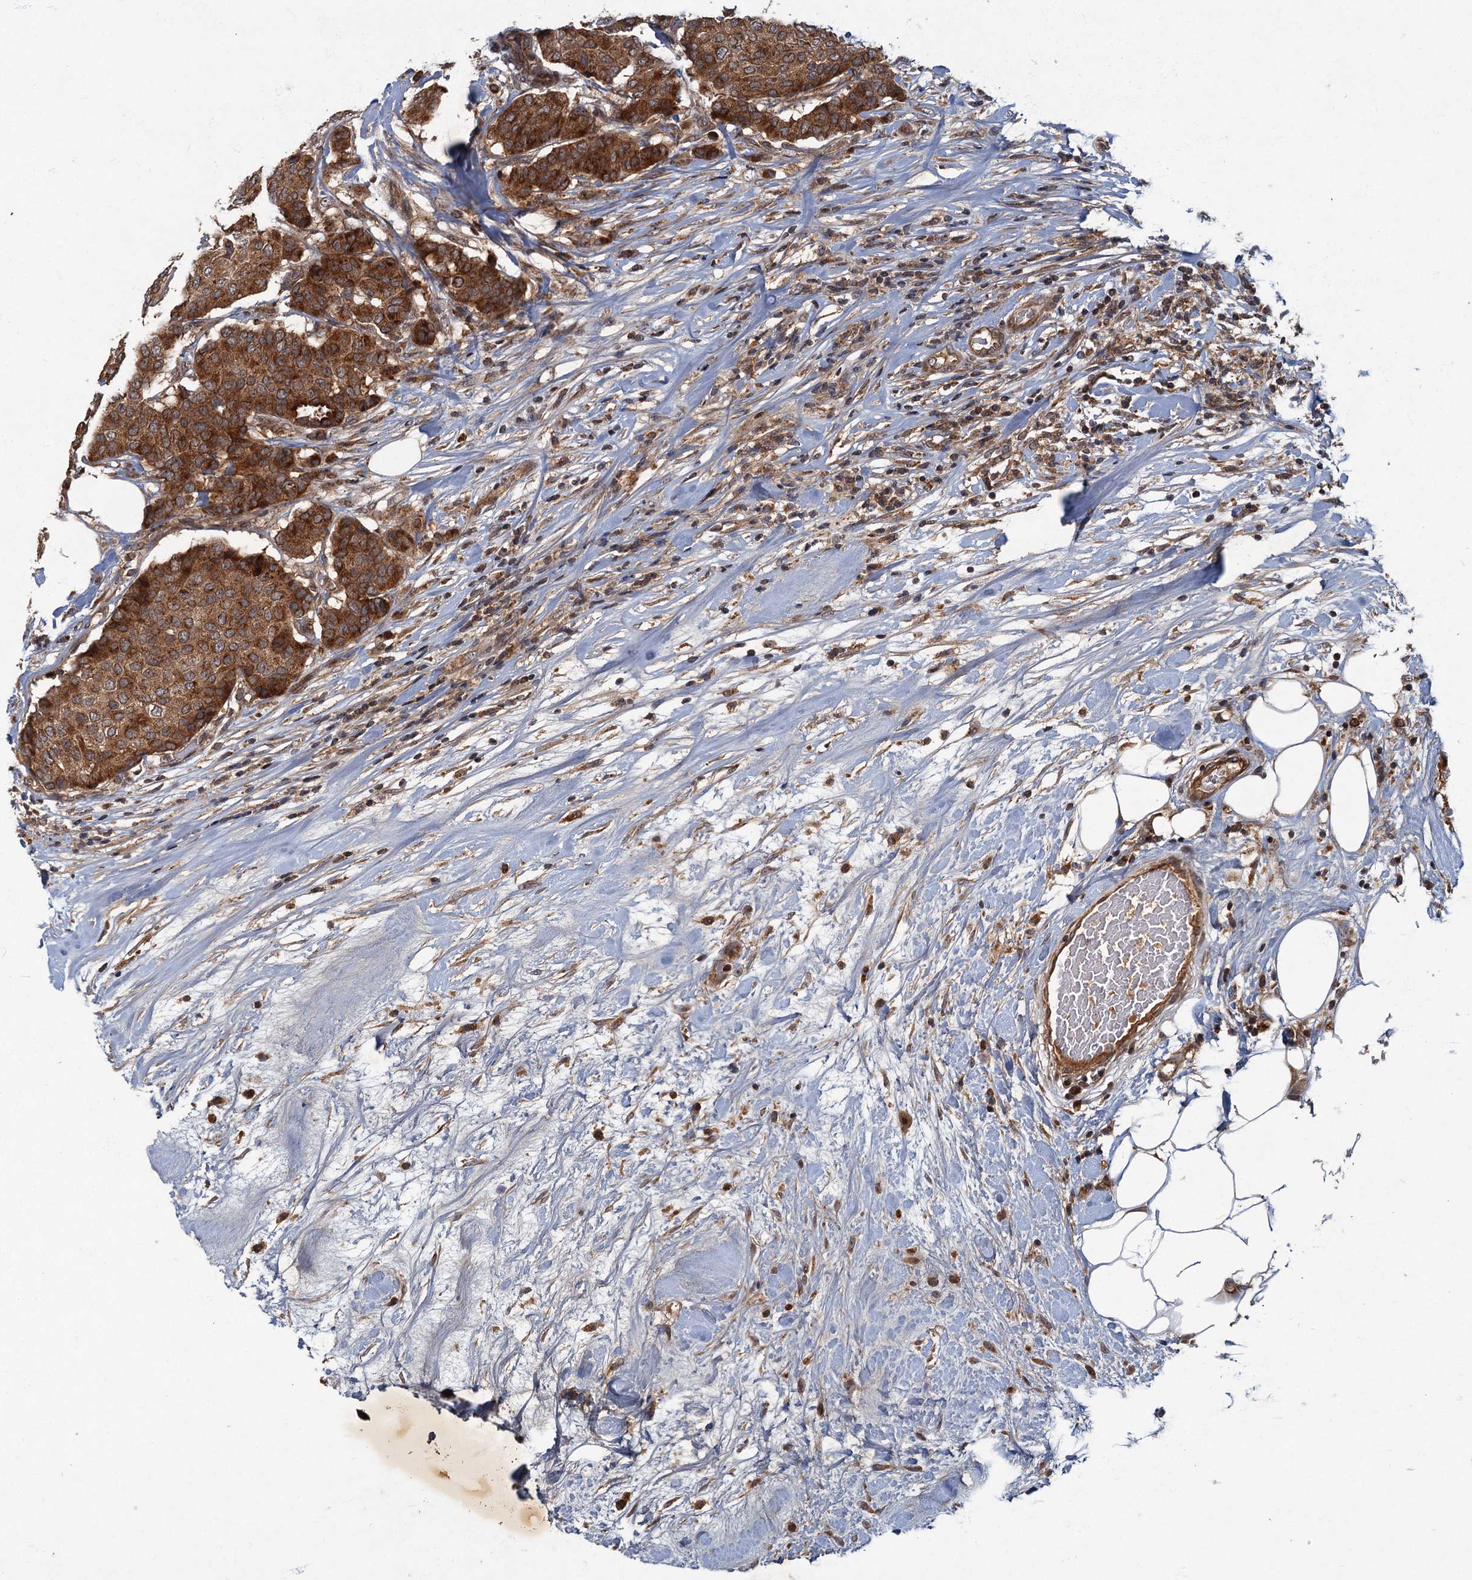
{"staining": {"intensity": "strong", "quantity": ">75%", "location": "cytoplasmic/membranous"}, "tissue": "breast cancer", "cell_type": "Tumor cells", "image_type": "cancer", "snomed": [{"axis": "morphology", "description": "Duct carcinoma"}, {"axis": "topography", "description": "Breast"}], "caption": "Breast cancer (infiltrating ductal carcinoma) stained with DAB (3,3'-diaminobenzidine) immunohistochemistry (IHC) displays high levels of strong cytoplasmic/membranous positivity in approximately >75% of tumor cells.", "gene": "SLC11A2", "patient": {"sex": "female", "age": 75}}